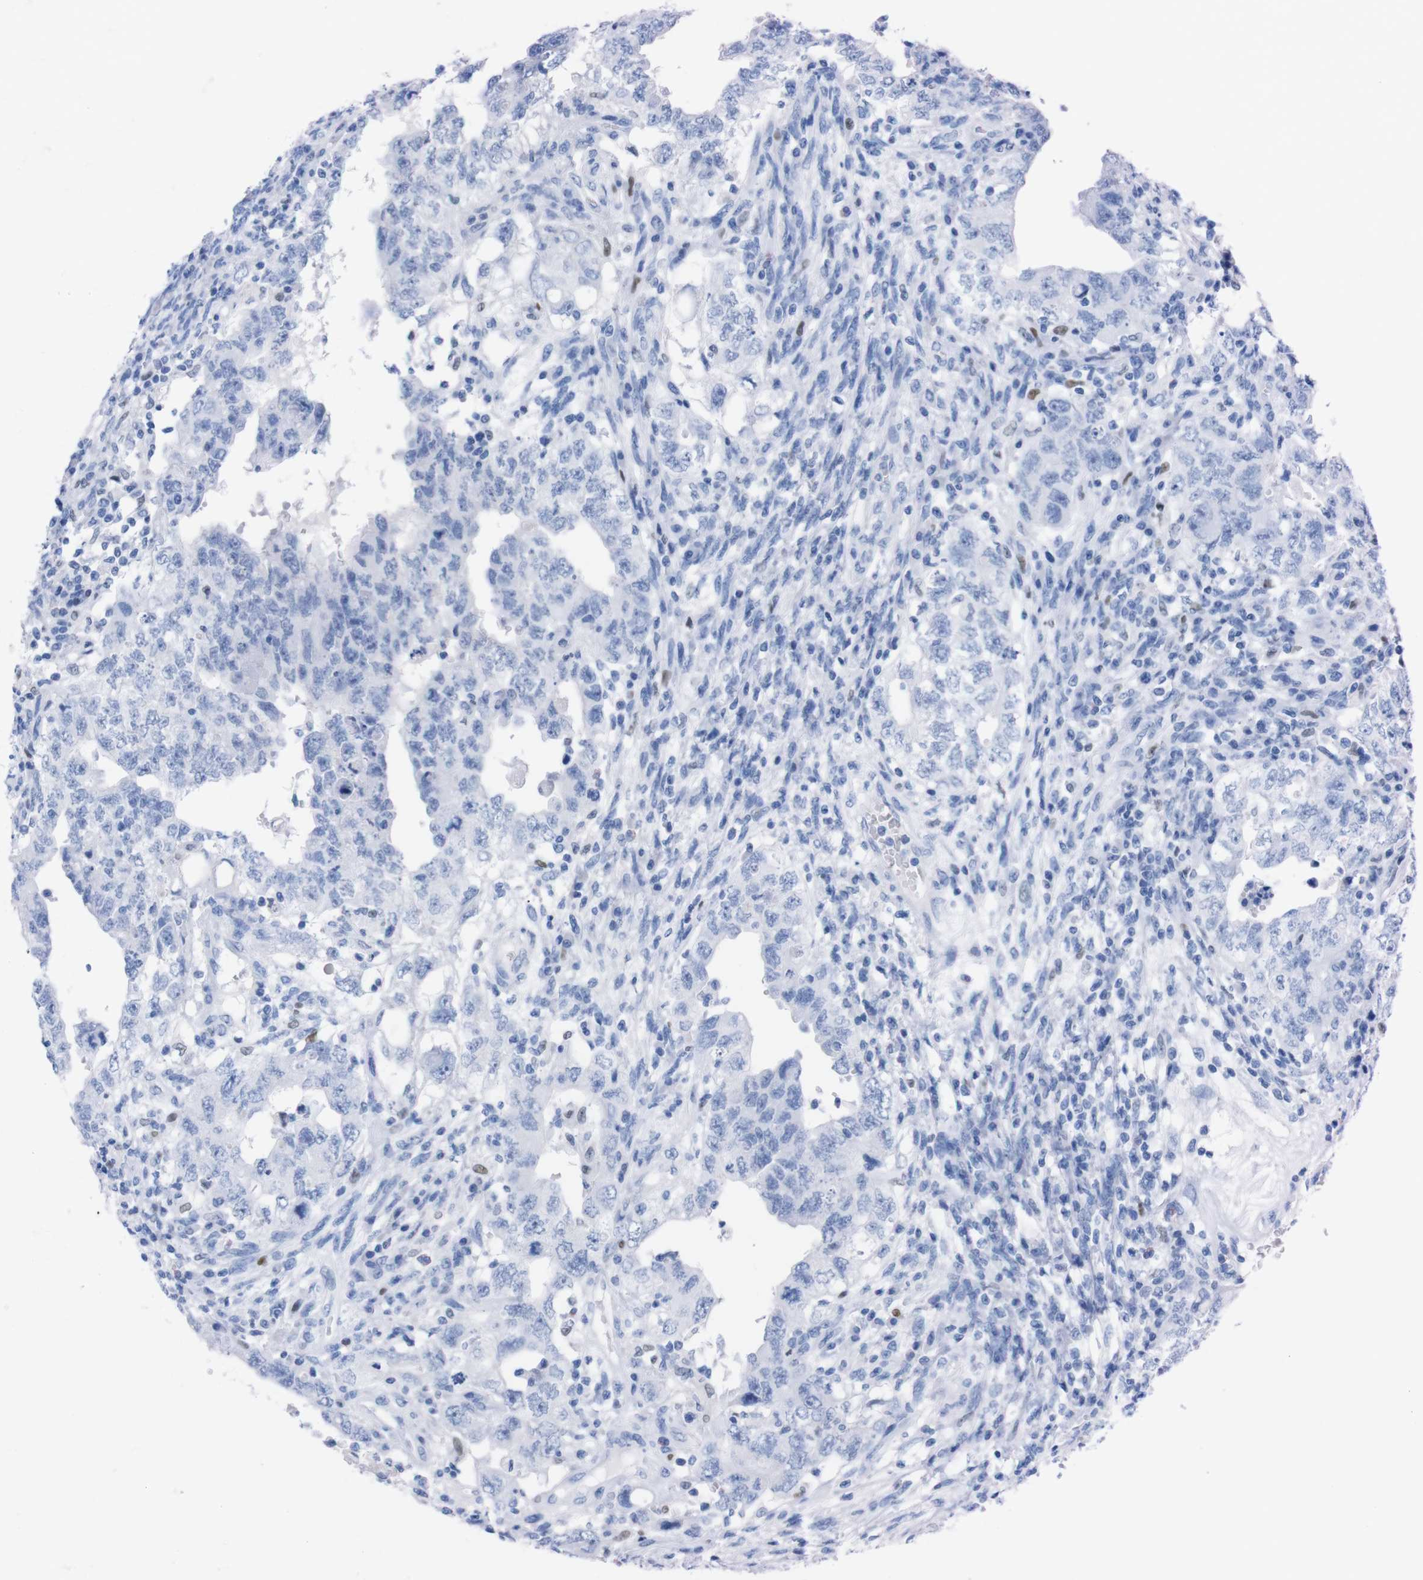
{"staining": {"intensity": "negative", "quantity": "none", "location": "none"}, "tissue": "testis cancer", "cell_type": "Tumor cells", "image_type": "cancer", "snomed": [{"axis": "morphology", "description": "Carcinoma, Embryonal, NOS"}, {"axis": "topography", "description": "Testis"}], "caption": "Immunohistochemical staining of testis cancer (embryonal carcinoma) demonstrates no significant expression in tumor cells.", "gene": "P2RY12", "patient": {"sex": "male", "age": 26}}